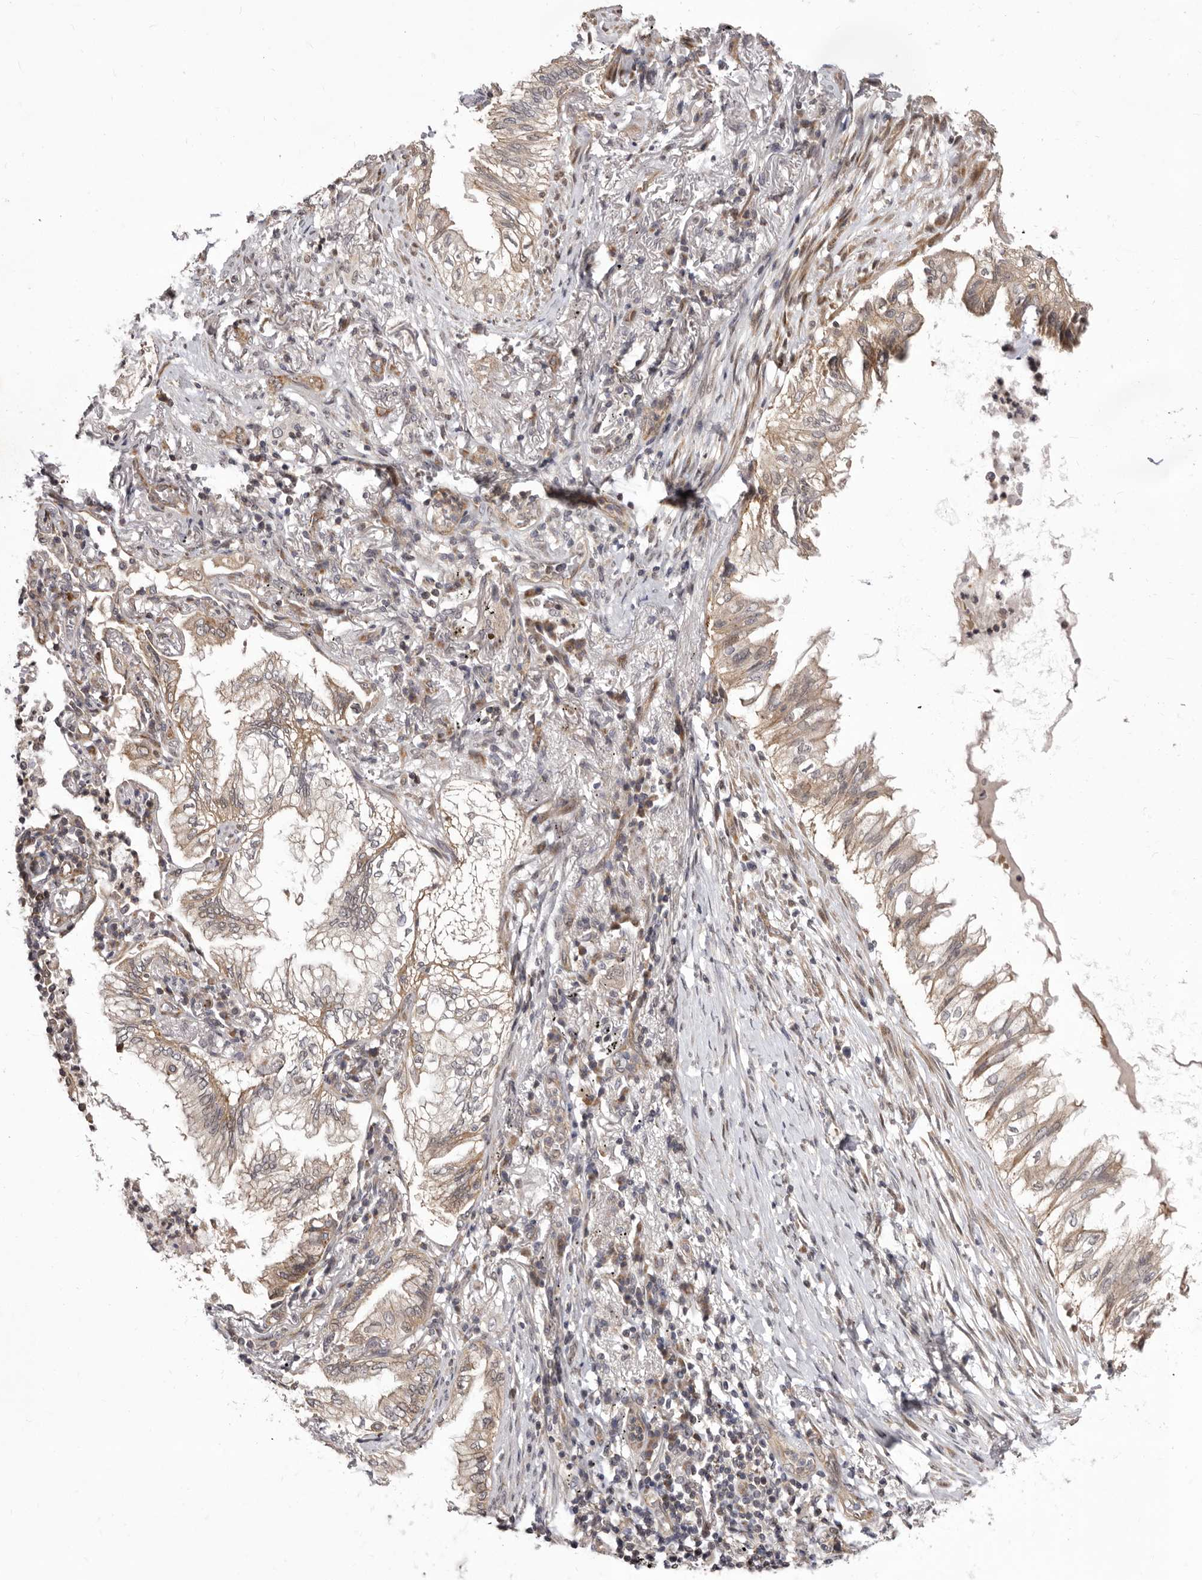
{"staining": {"intensity": "moderate", "quantity": "25%-75%", "location": "cytoplasmic/membranous"}, "tissue": "lung cancer", "cell_type": "Tumor cells", "image_type": "cancer", "snomed": [{"axis": "morphology", "description": "Adenocarcinoma, NOS"}, {"axis": "topography", "description": "Lung"}], "caption": "Lung cancer stained with a brown dye demonstrates moderate cytoplasmic/membranous positive staining in approximately 25%-75% of tumor cells.", "gene": "GLRX3", "patient": {"sex": "female", "age": 70}}